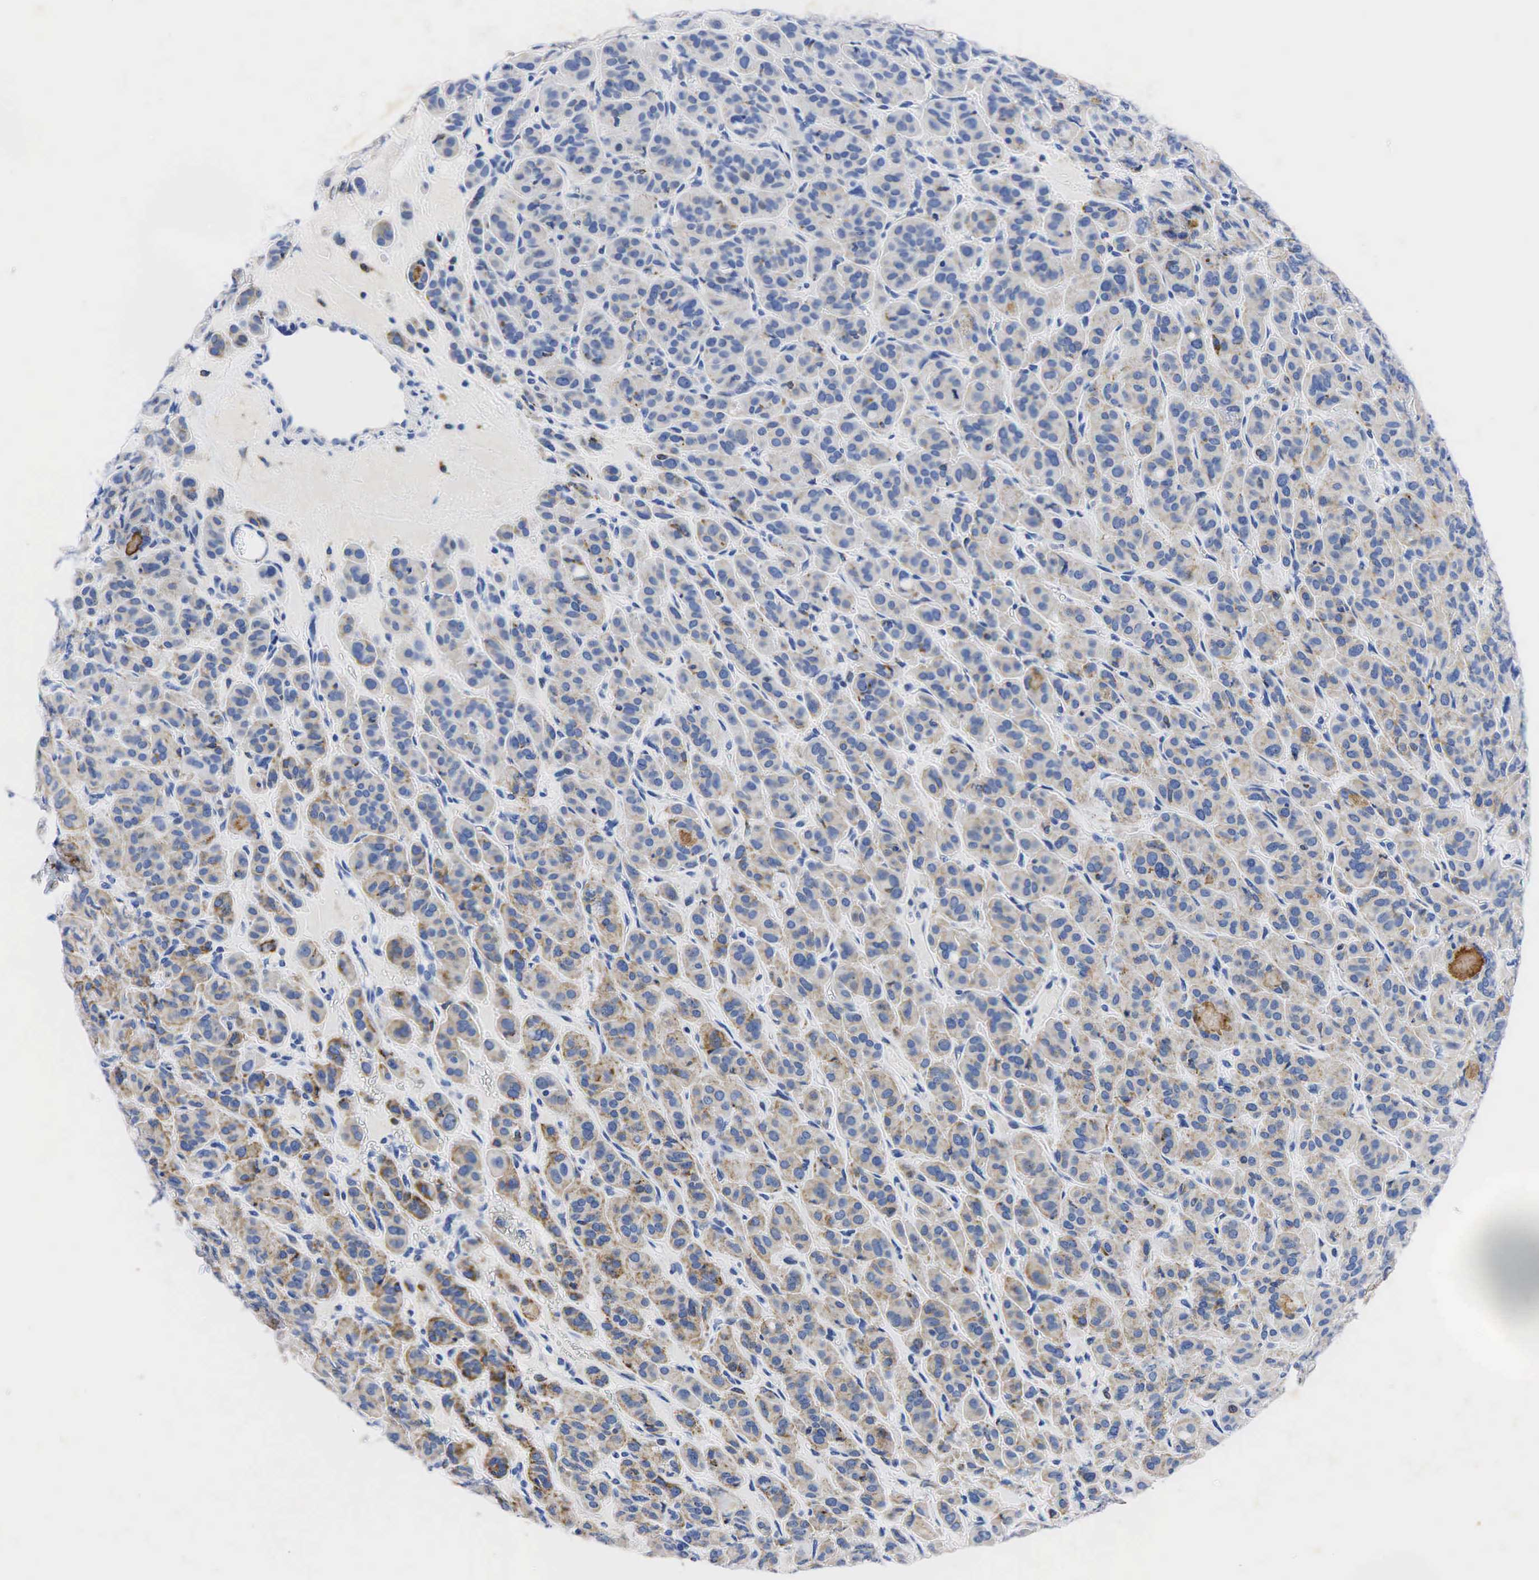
{"staining": {"intensity": "weak", "quantity": "25%-75%", "location": "cytoplasmic/membranous"}, "tissue": "thyroid cancer", "cell_type": "Tumor cells", "image_type": "cancer", "snomed": [{"axis": "morphology", "description": "Follicular adenoma carcinoma, NOS"}, {"axis": "topography", "description": "Thyroid gland"}], "caption": "Thyroid cancer stained for a protein (brown) displays weak cytoplasmic/membranous positive staining in approximately 25%-75% of tumor cells.", "gene": "SYP", "patient": {"sex": "female", "age": 71}}